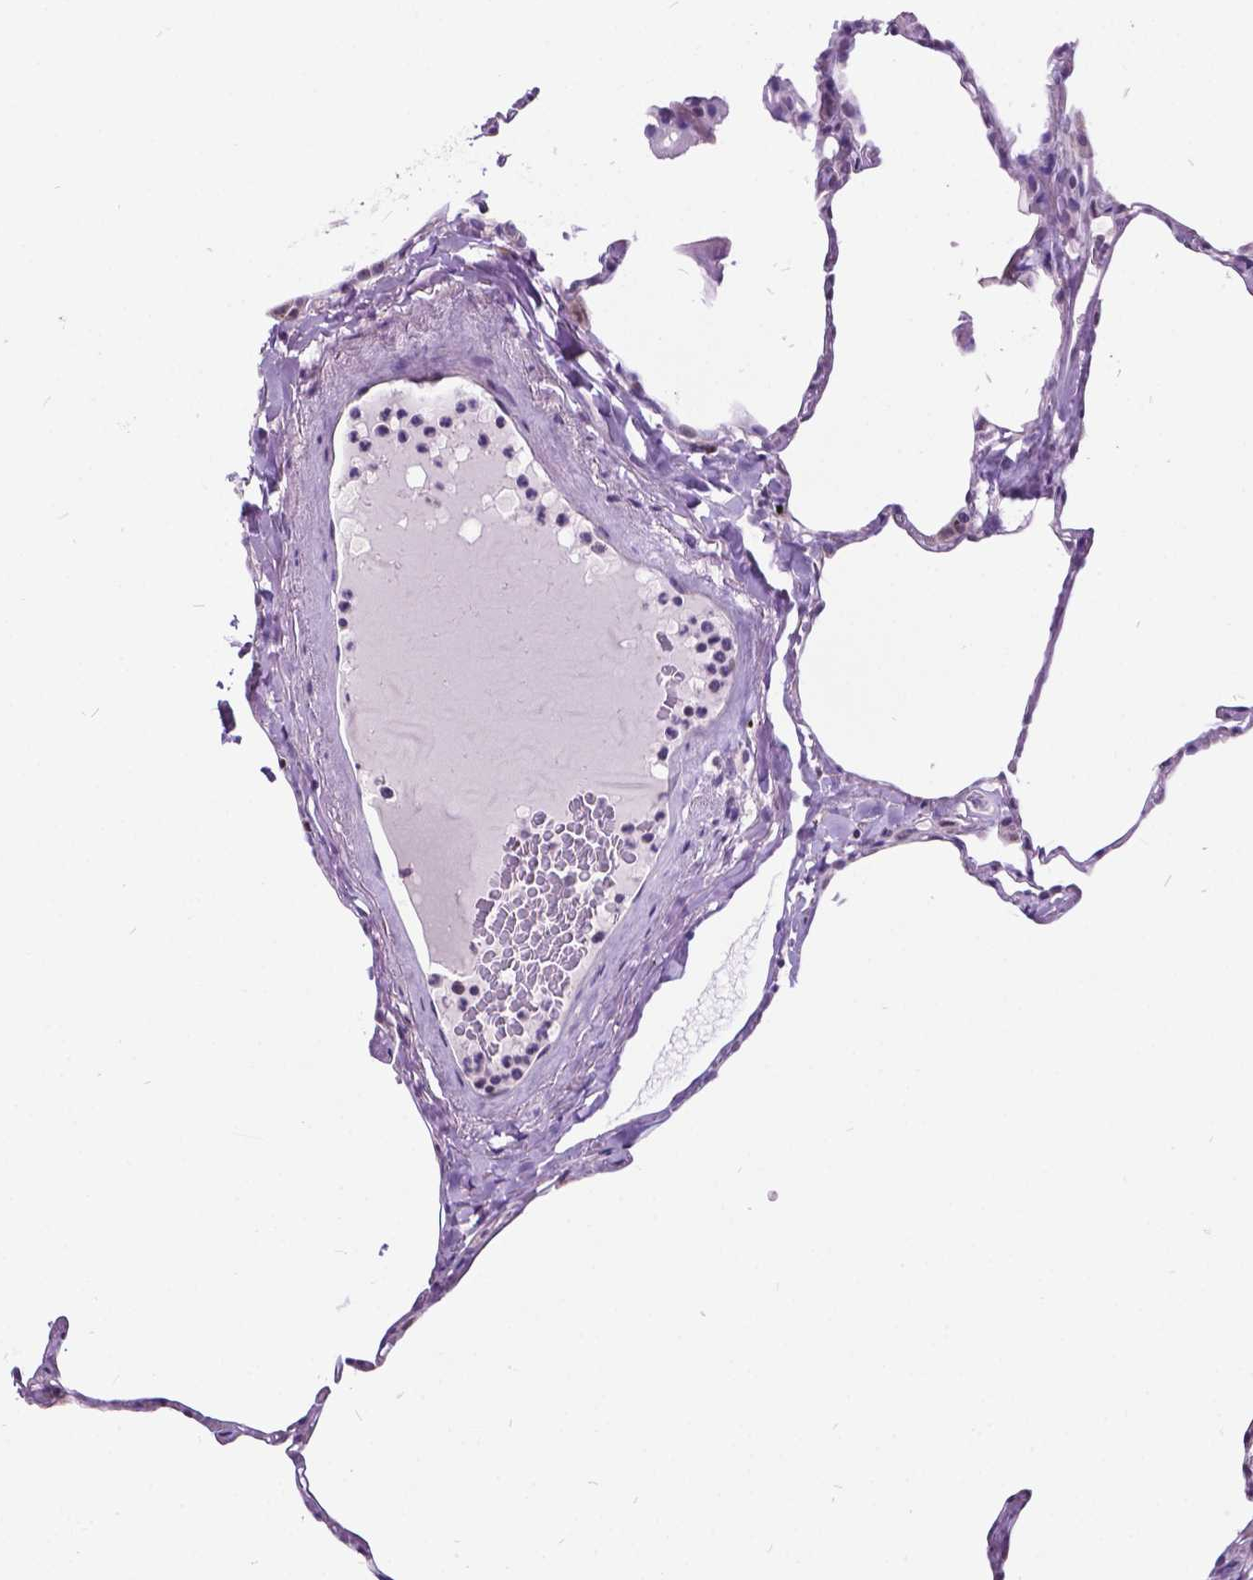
{"staining": {"intensity": "weak", "quantity": "<25%", "location": "nuclear"}, "tissue": "lung", "cell_type": "Alveolar cells", "image_type": "normal", "snomed": [{"axis": "morphology", "description": "Normal tissue, NOS"}, {"axis": "topography", "description": "Lung"}], "caption": "Immunohistochemistry (IHC) image of unremarkable lung: lung stained with DAB exhibits no significant protein positivity in alveolar cells.", "gene": "DPF3", "patient": {"sex": "male", "age": 65}}